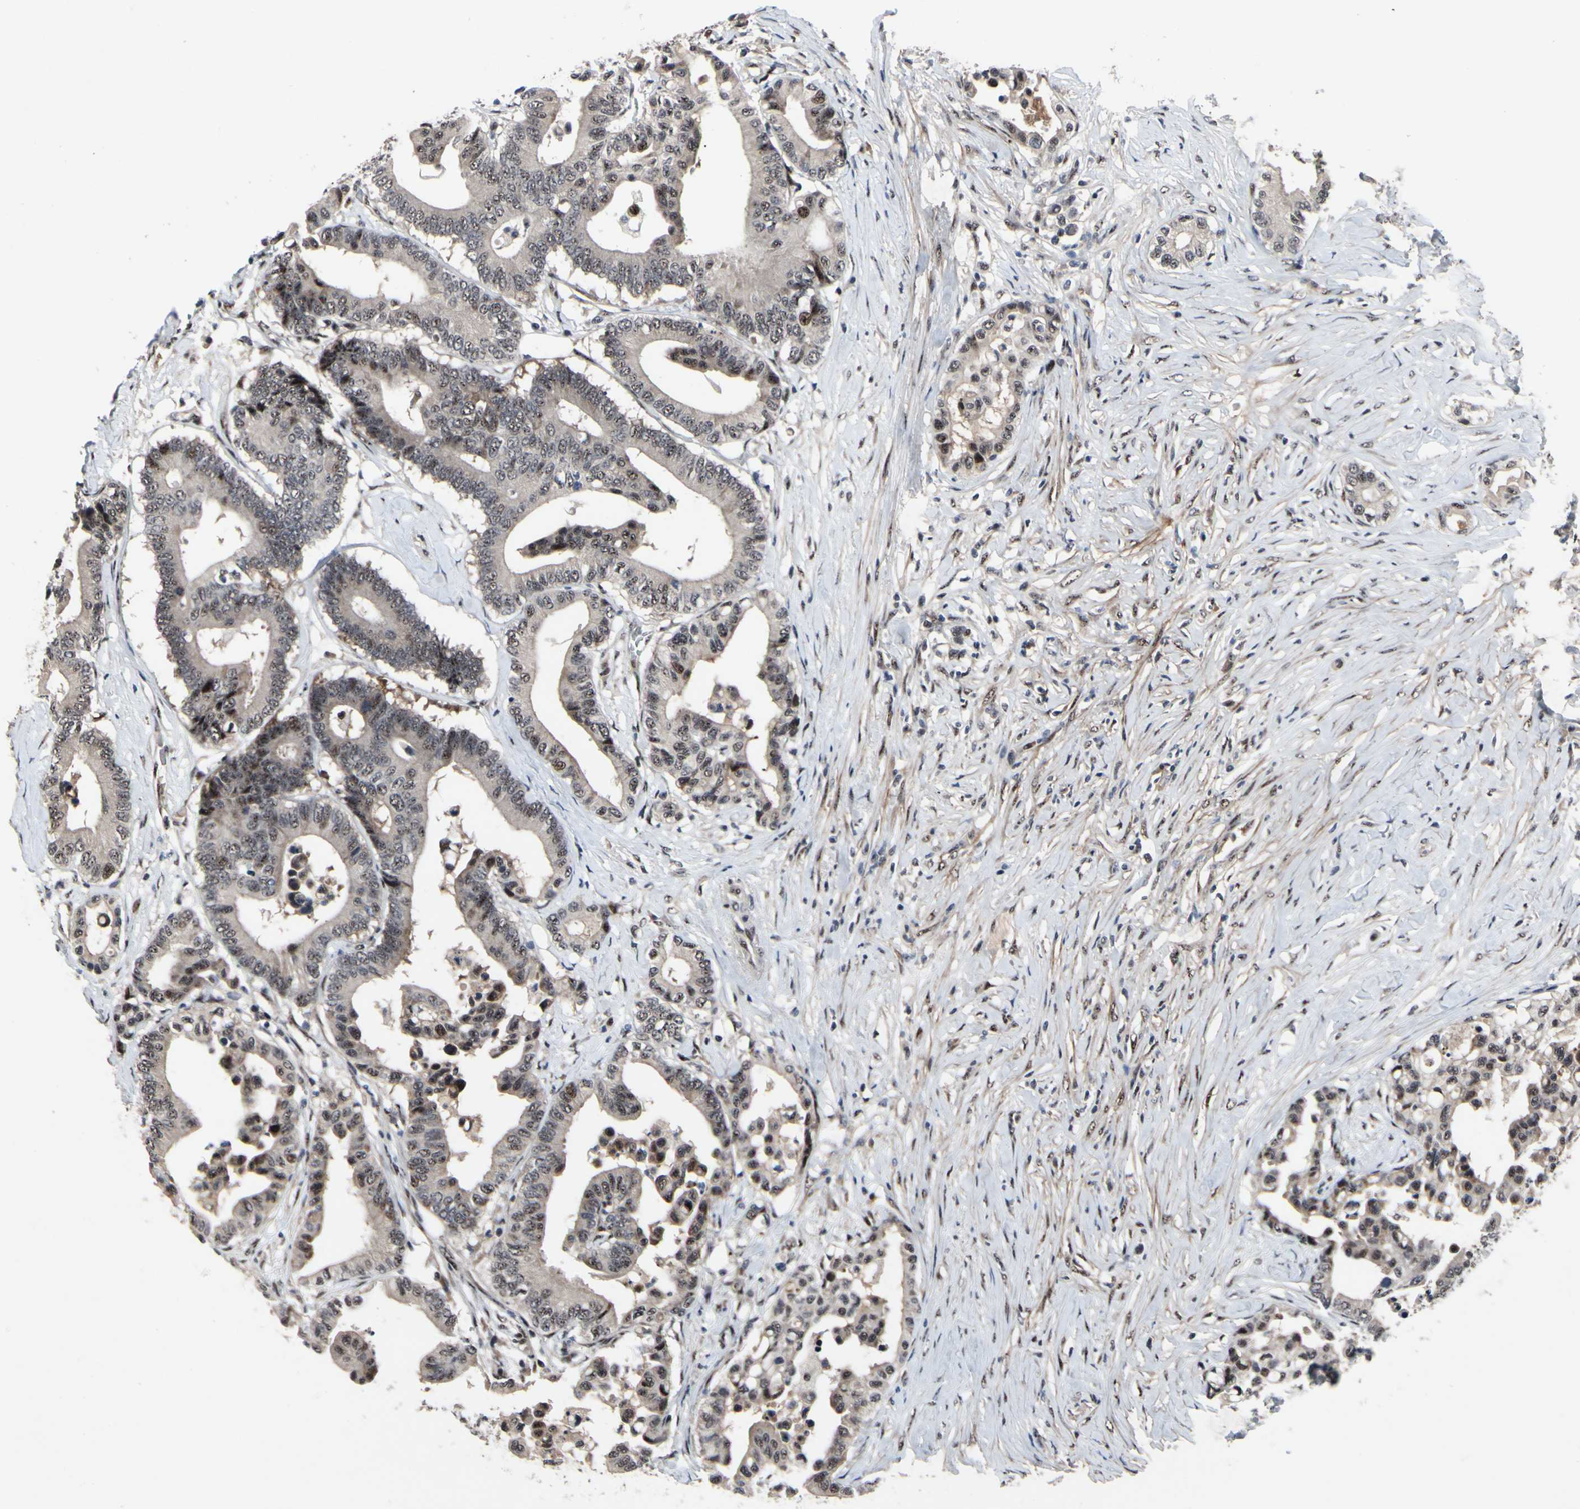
{"staining": {"intensity": "weak", "quantity": "25%-75%", "location": "cytoplasmic/membranous,nuclear"}, "tissue": "colorectal cancer", "cell_type": "Tumor cells", "image_type": "cancer", "snomed": [{"axis": "morphology", "description": "Normal tissue, NOS"}, {"axis": "morphology", "description": "Adenocarcinoma, NOS"}, {"axis": "topography", "description": "Colon"}], "caption": "This is an image of immunohistochemistry (IHC) staining of colorectal cancer, which shows weak staining in the cytoplasmic/membranous and nuclear of tumor cells.", "gene": "SOX7", "patient": {"sex": "male", "age": 82}}